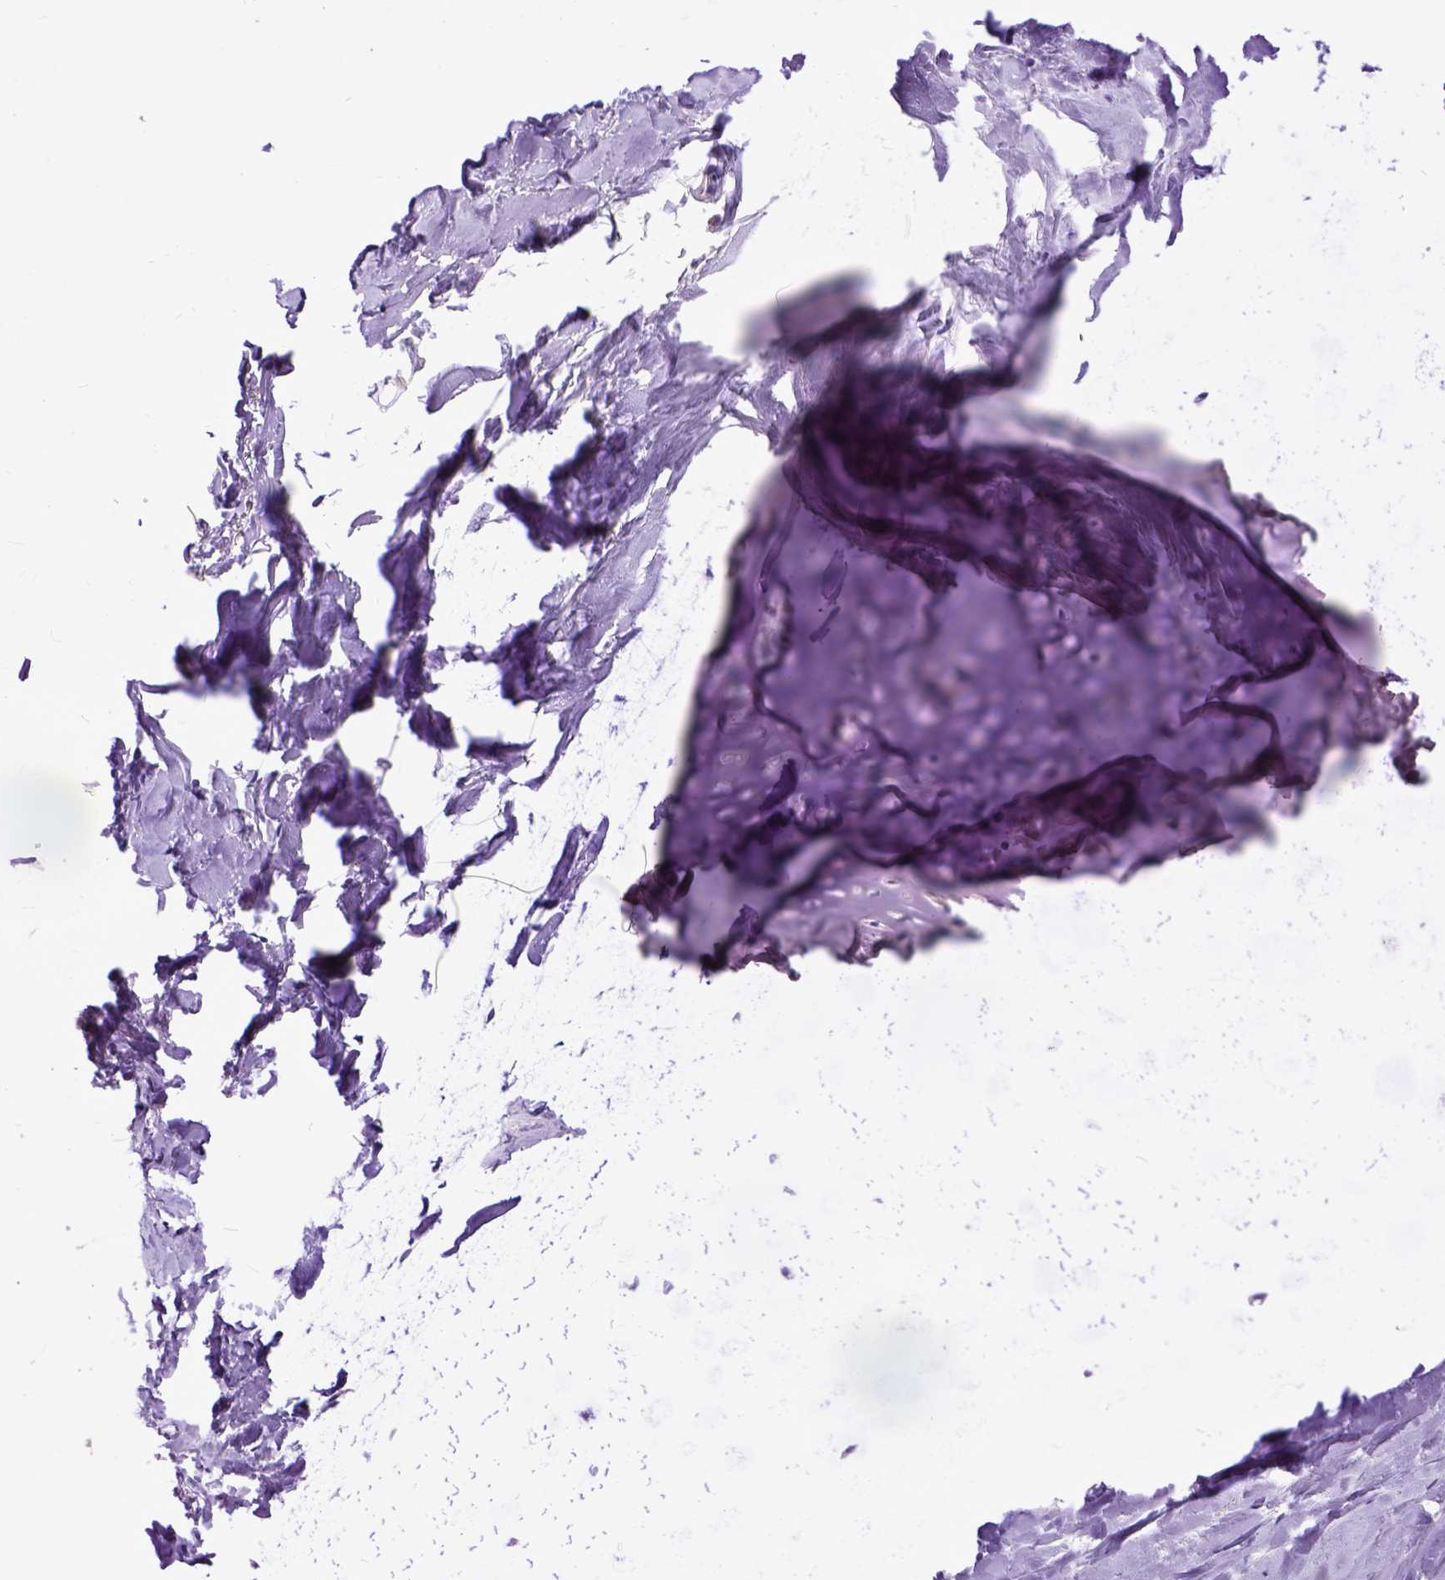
{"staining": {"intensity": "negative", "quantity": "none", "location": "none"}, "tissue": "adipose tissue", "cell_type": "Adipocytes", "image_type": "normal", "snomed": [{"axis": "morphology", "description": "Normal tissue, NOS"}, {"axis": "topography", "description": "Cartilage tissue"}, {"axis": "topography", "description": "Bronchus"}], "caption": "The micrograph demonstrates no significant positivity in adipocytes of adipose tissue.", "gene": "RAB25", "patient": {"sex": "female", "age": 79}}